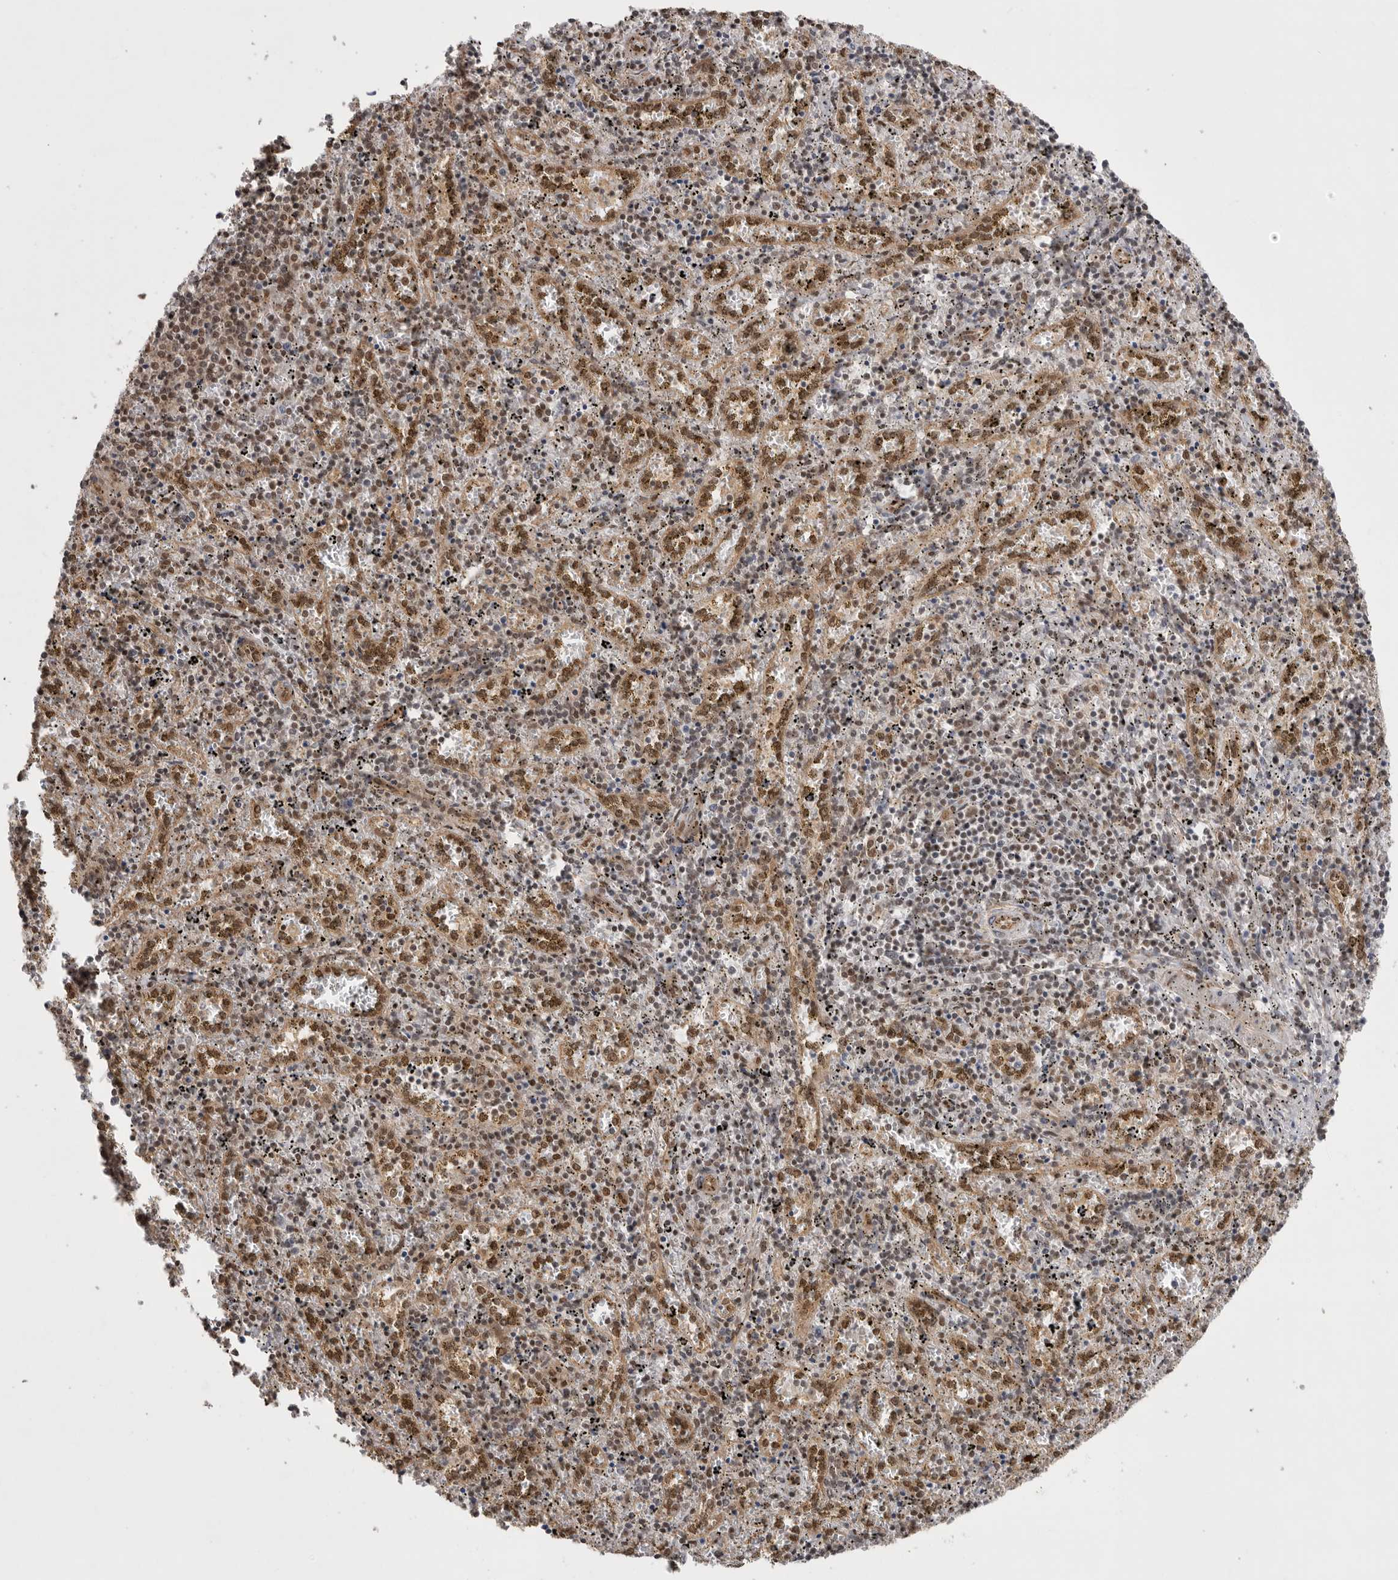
{"staining": {"intensity": "weak", "quantity": "25%-75%", "location": "cytoplasmic/membranous"}, "tissue": "spleen", "cell_type": "Cells in red pulp", "image_type": "normal", "snomed": [{"axis": "morphology", "description": "Normal tissue, NOS"}, {"axis": "topography", "description": "Spleen"}], "caption": "IHC (DAB) staining of normal spleen displays weak cytoplasmic/membranous protein expression in about 25%-75% of cells in red pulp. (IHC, brightfield microscopy, high magnification).", "gene": "VPS50", "patient": {"sex": "male", "age": 11}}